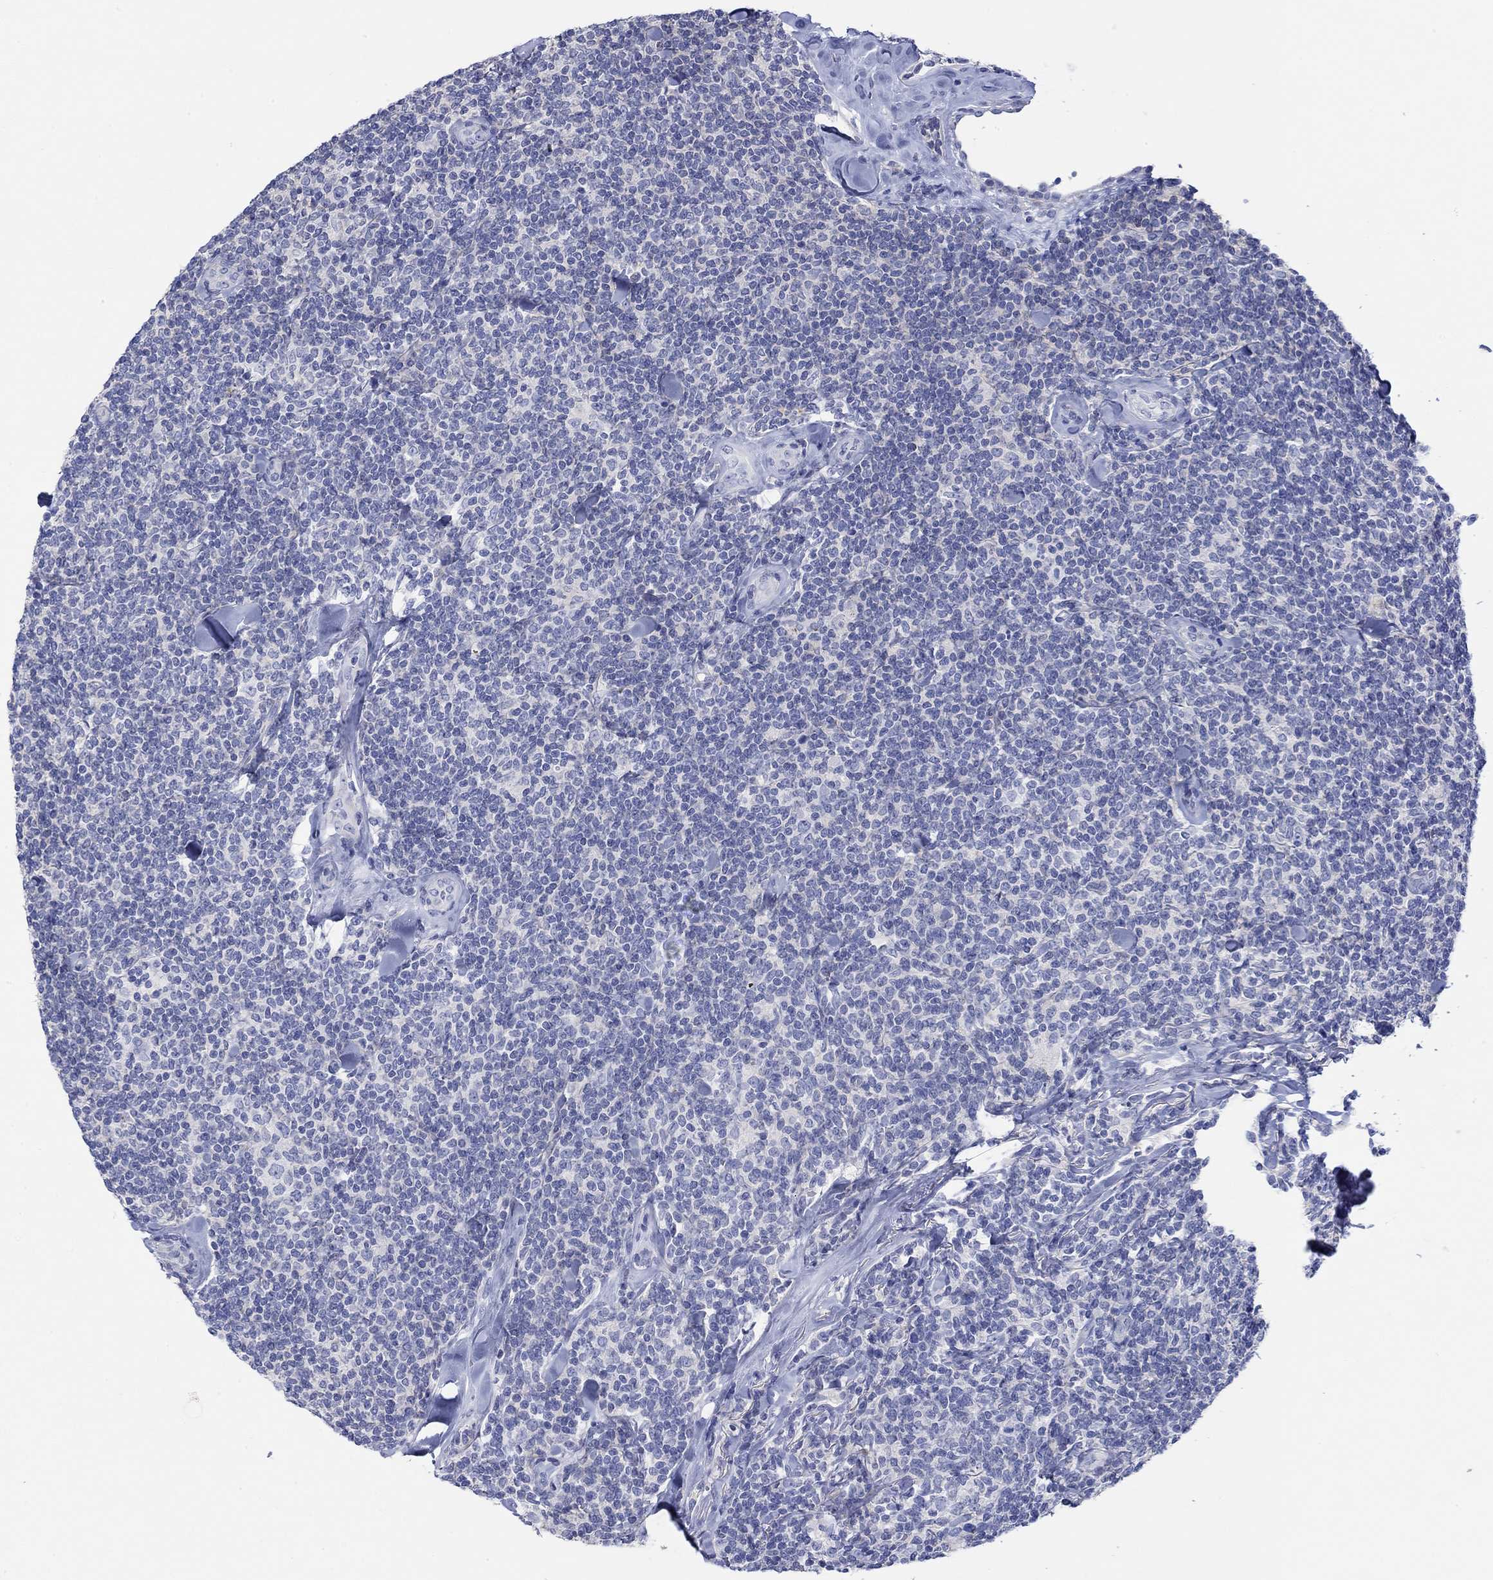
{"staining": {"intensity": "negative", "quantity": "none", "location": "none"}, "tissue": "lymphoma", "cell_type": "Tumor cells", "image_type": "cancer", "snomed": [{"axis": "morphology", "description": "Malignant lymphoma, non-Hodgkin's type, Low grade"}, {"axis": "topography", "description": "Lymph node"}], "caption": "An immunohistochemistry (IHC) histopathology image of lymphoma is shown. There is no staining in tumor cells of lymphoma.", "gene": "PPIL6", "patient": {"sex": "female", "age": 56}}